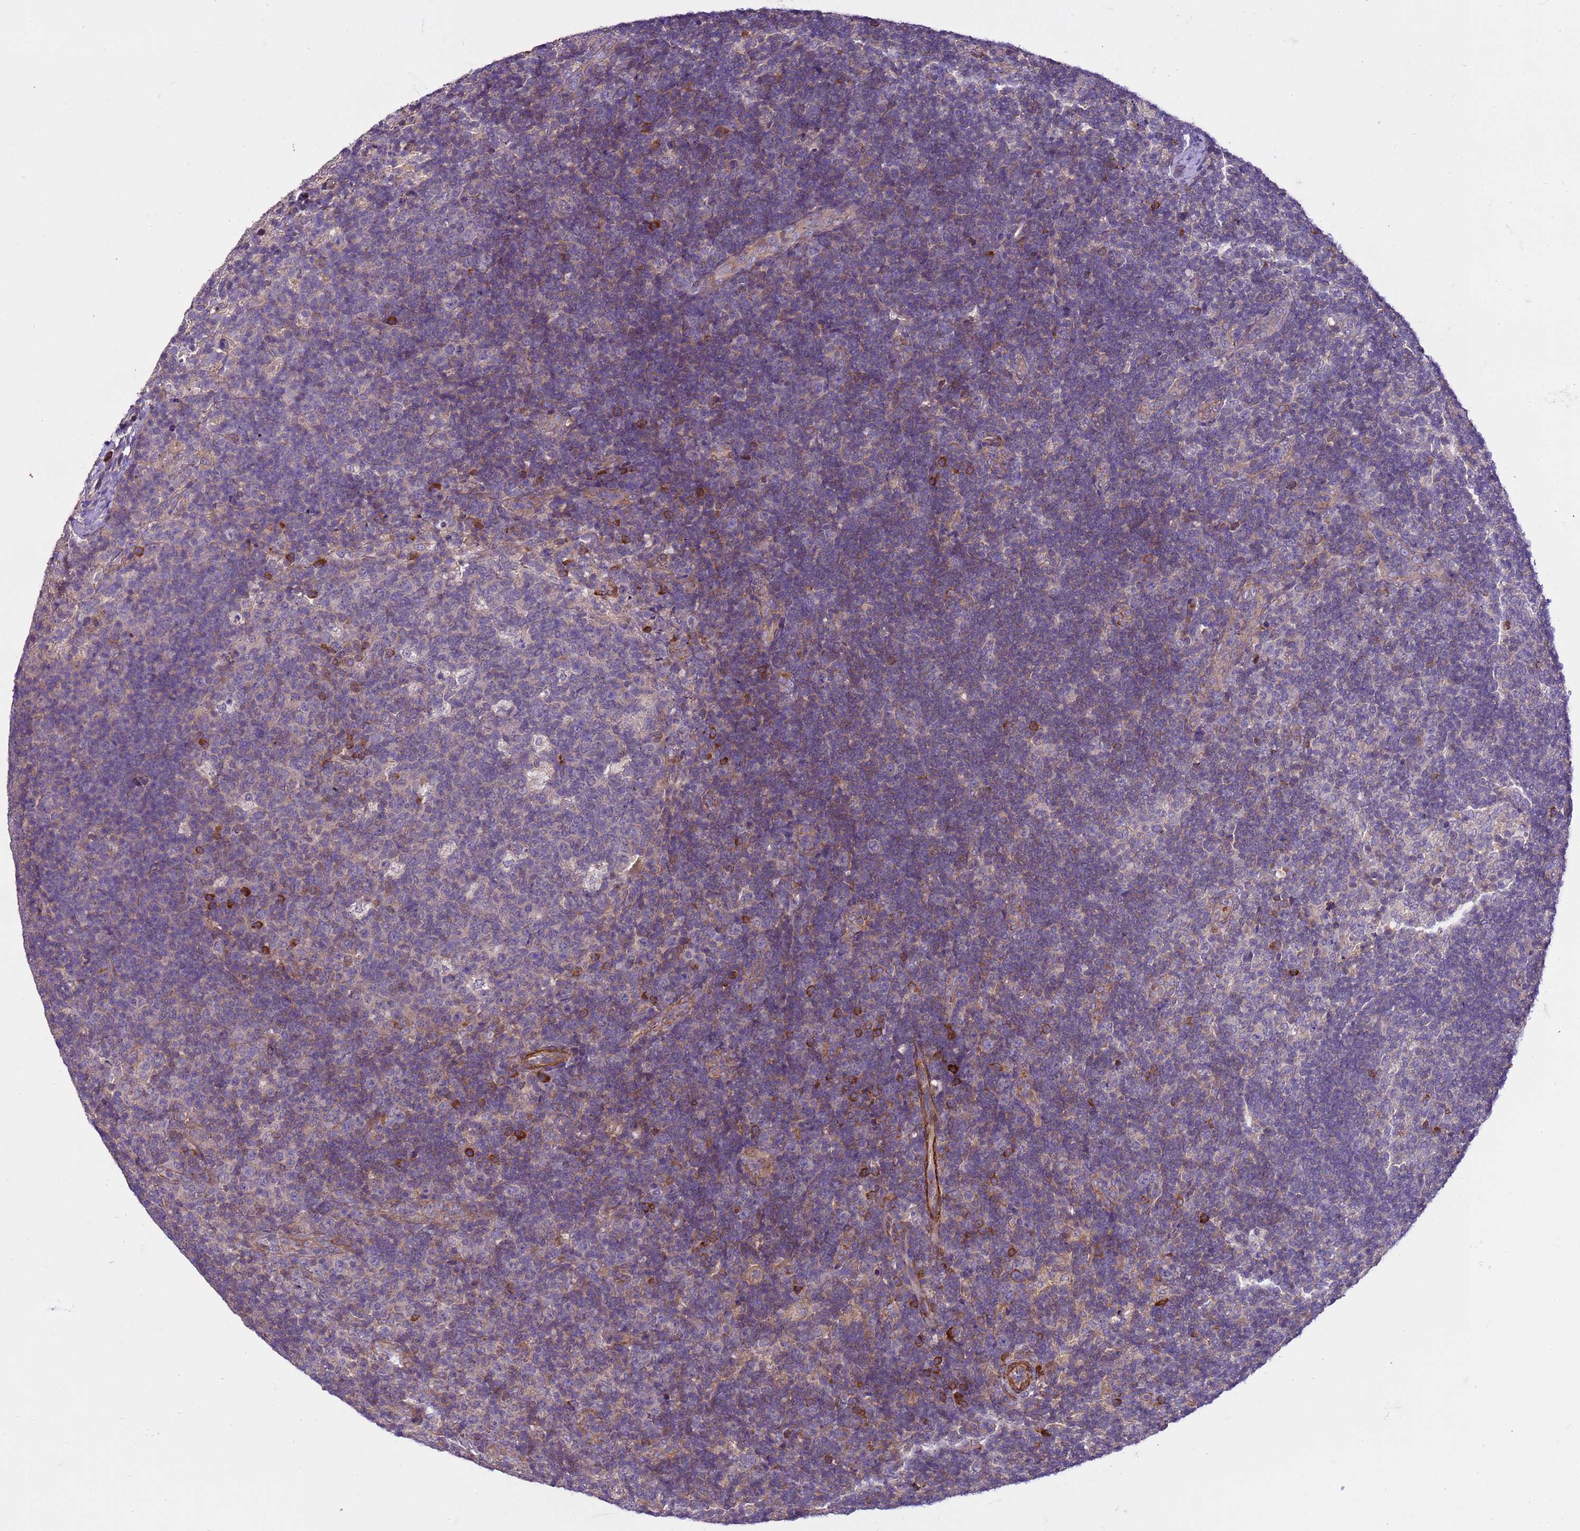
{"staining": {"intensity": "negative", "quantity": "none", "location": "none"}, "tissue": "lymph node", "cell_type": "Germinal center cells", "image_type": "normal", "snomed": [{"axis": "morphology", "description": "Normal tissue, NOS"}, {"axis": "topography", "description": "Lymph node"}], "caption": "IHC image of normal lymph node stained for a protein (brown), which shows no expression in germinal center cells. (Brightfield microscopy of DAB immunohistochemistry at high magnification).", "gene": "GEN1", "patient": {"sex": "female", "age": 31}}